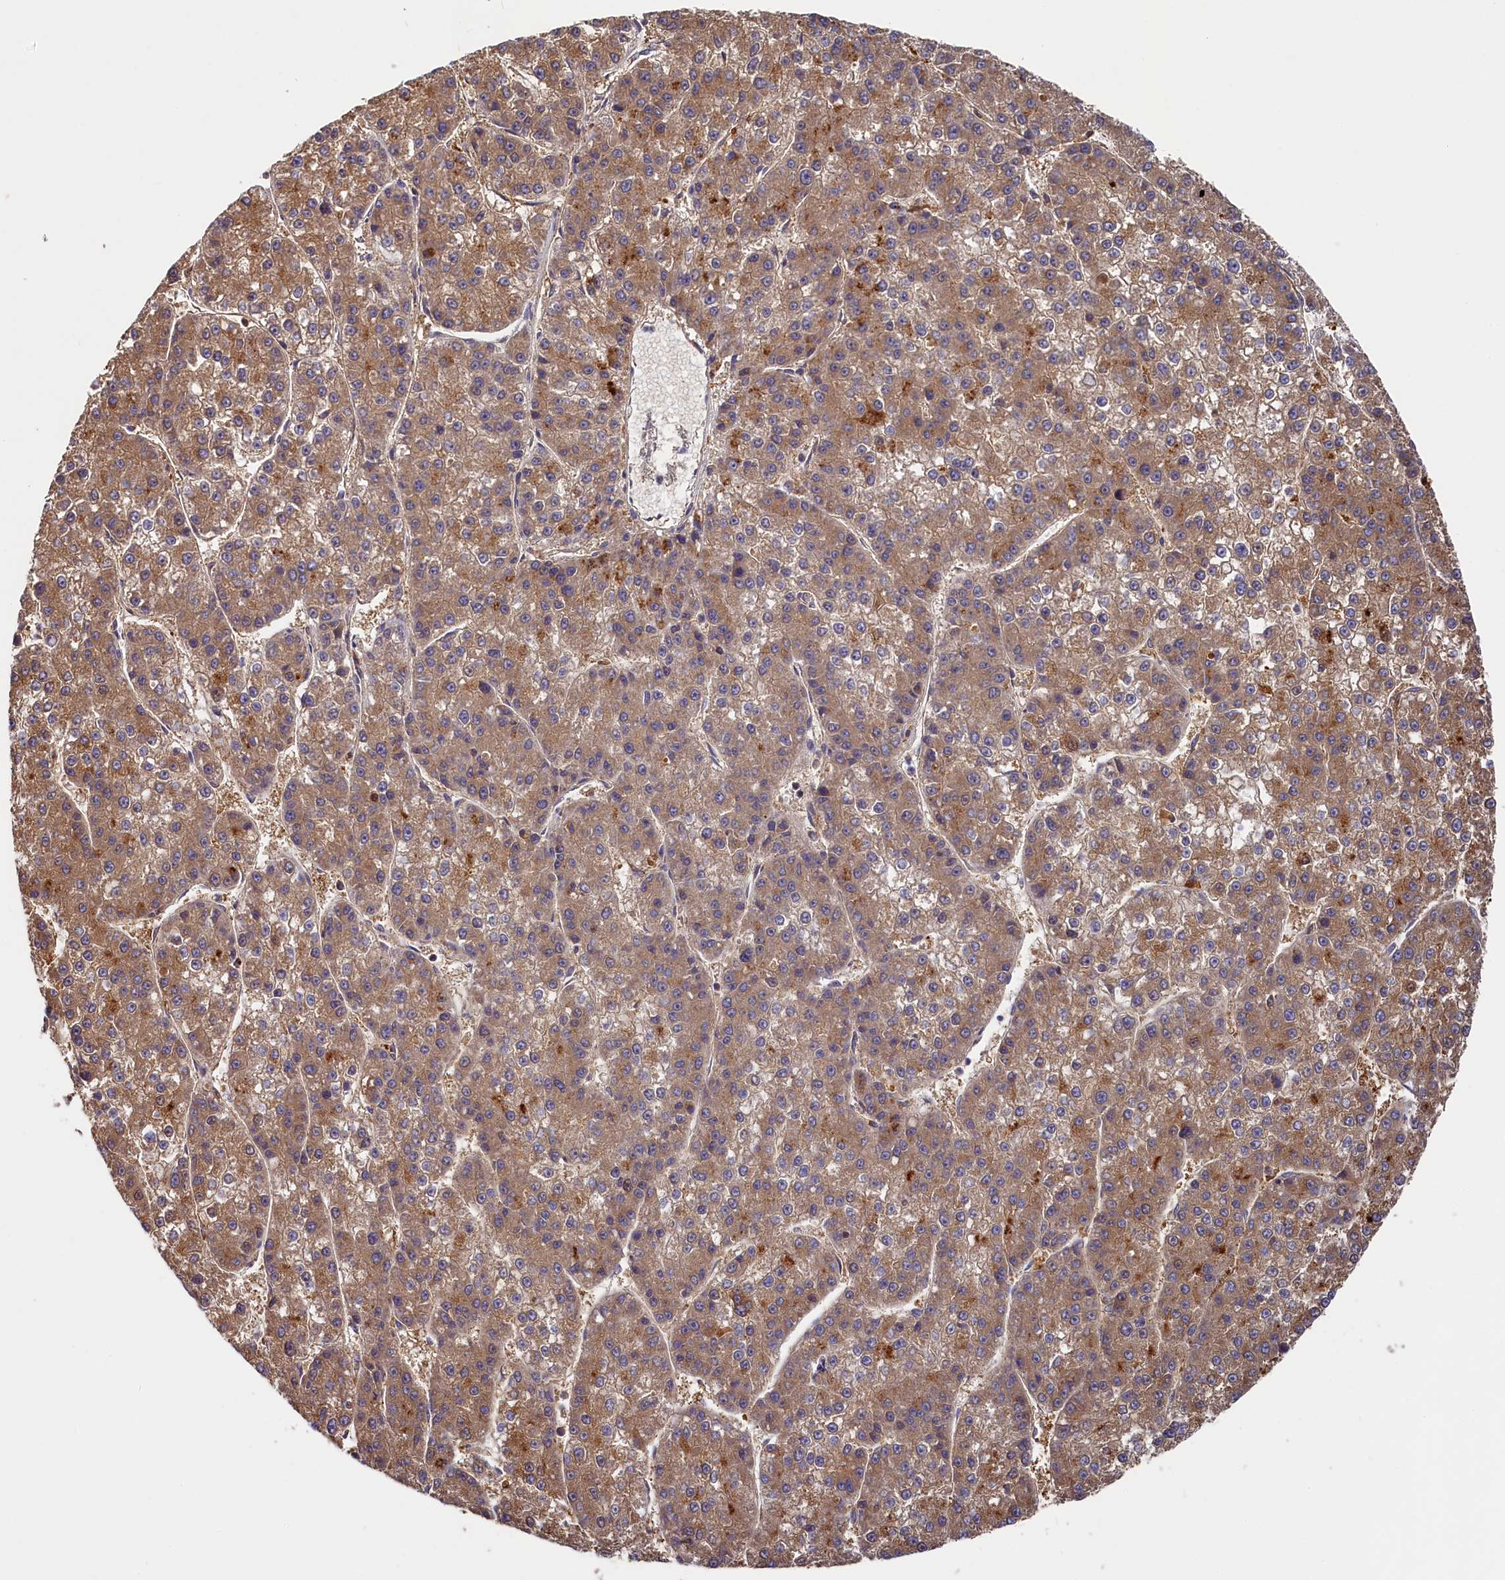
{"staining": {"intensity": "moderate", "quantity": ">75%", "location": "cytoplasmic/membranous"}, "tissue": "liver cancer", "cell_type": "Tumor cells", "image_type": "cancer", "snomed": [{"axis": "morphology", "description": "Carcinoma, Hepatocellular, NOS"}, {"axis": "topography", "description": "Liver"}], "caption": "Immunohistochemistry (IHC) of liver cancer (hepatocellular carcinoma) exhibits medium levels of moderate cytoplasmic/membranous expression in about >75% of tumor cells.", "gene": "SEC31B", "patient": {"sex": "female", "age": 73}}